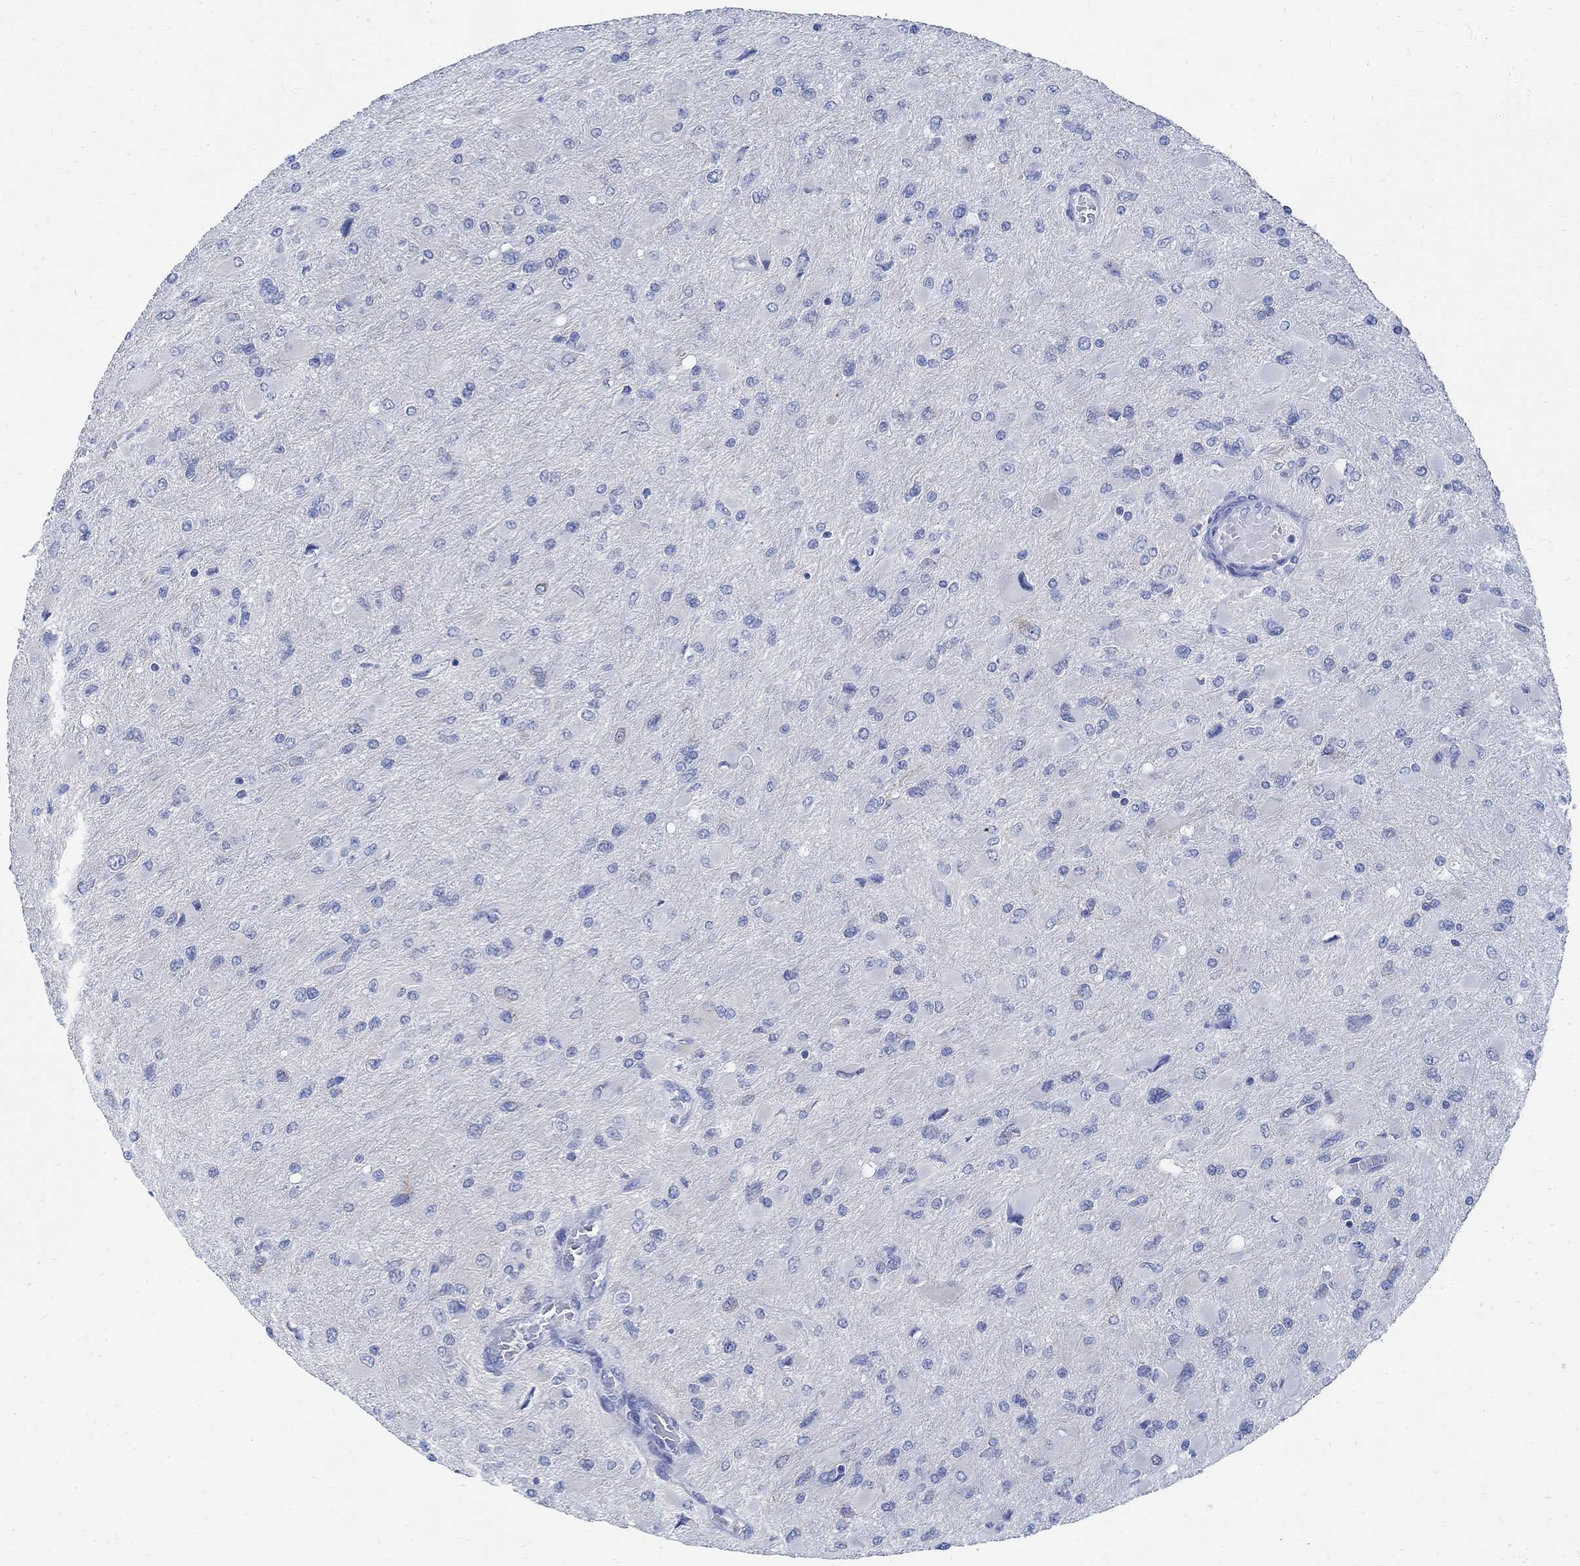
{"staining": {"intensity": "negative", "quantity": "none", "location": "none"}, "tissue": "glioma", "cell_type": "Tumor cells", "image_type": "cancer", "snomed": [{"axis": "morphology", "description": "Glioma, malignant, High grade"}, {"axis": "topography", "description": "Cerebral cortex"}], "caption": "Glioma was stained to show a protein in brown. There is no significant positivity in tumor cells.", "gene": "CAMK2N1", "patient": {"sex": "female", "age": 36}}